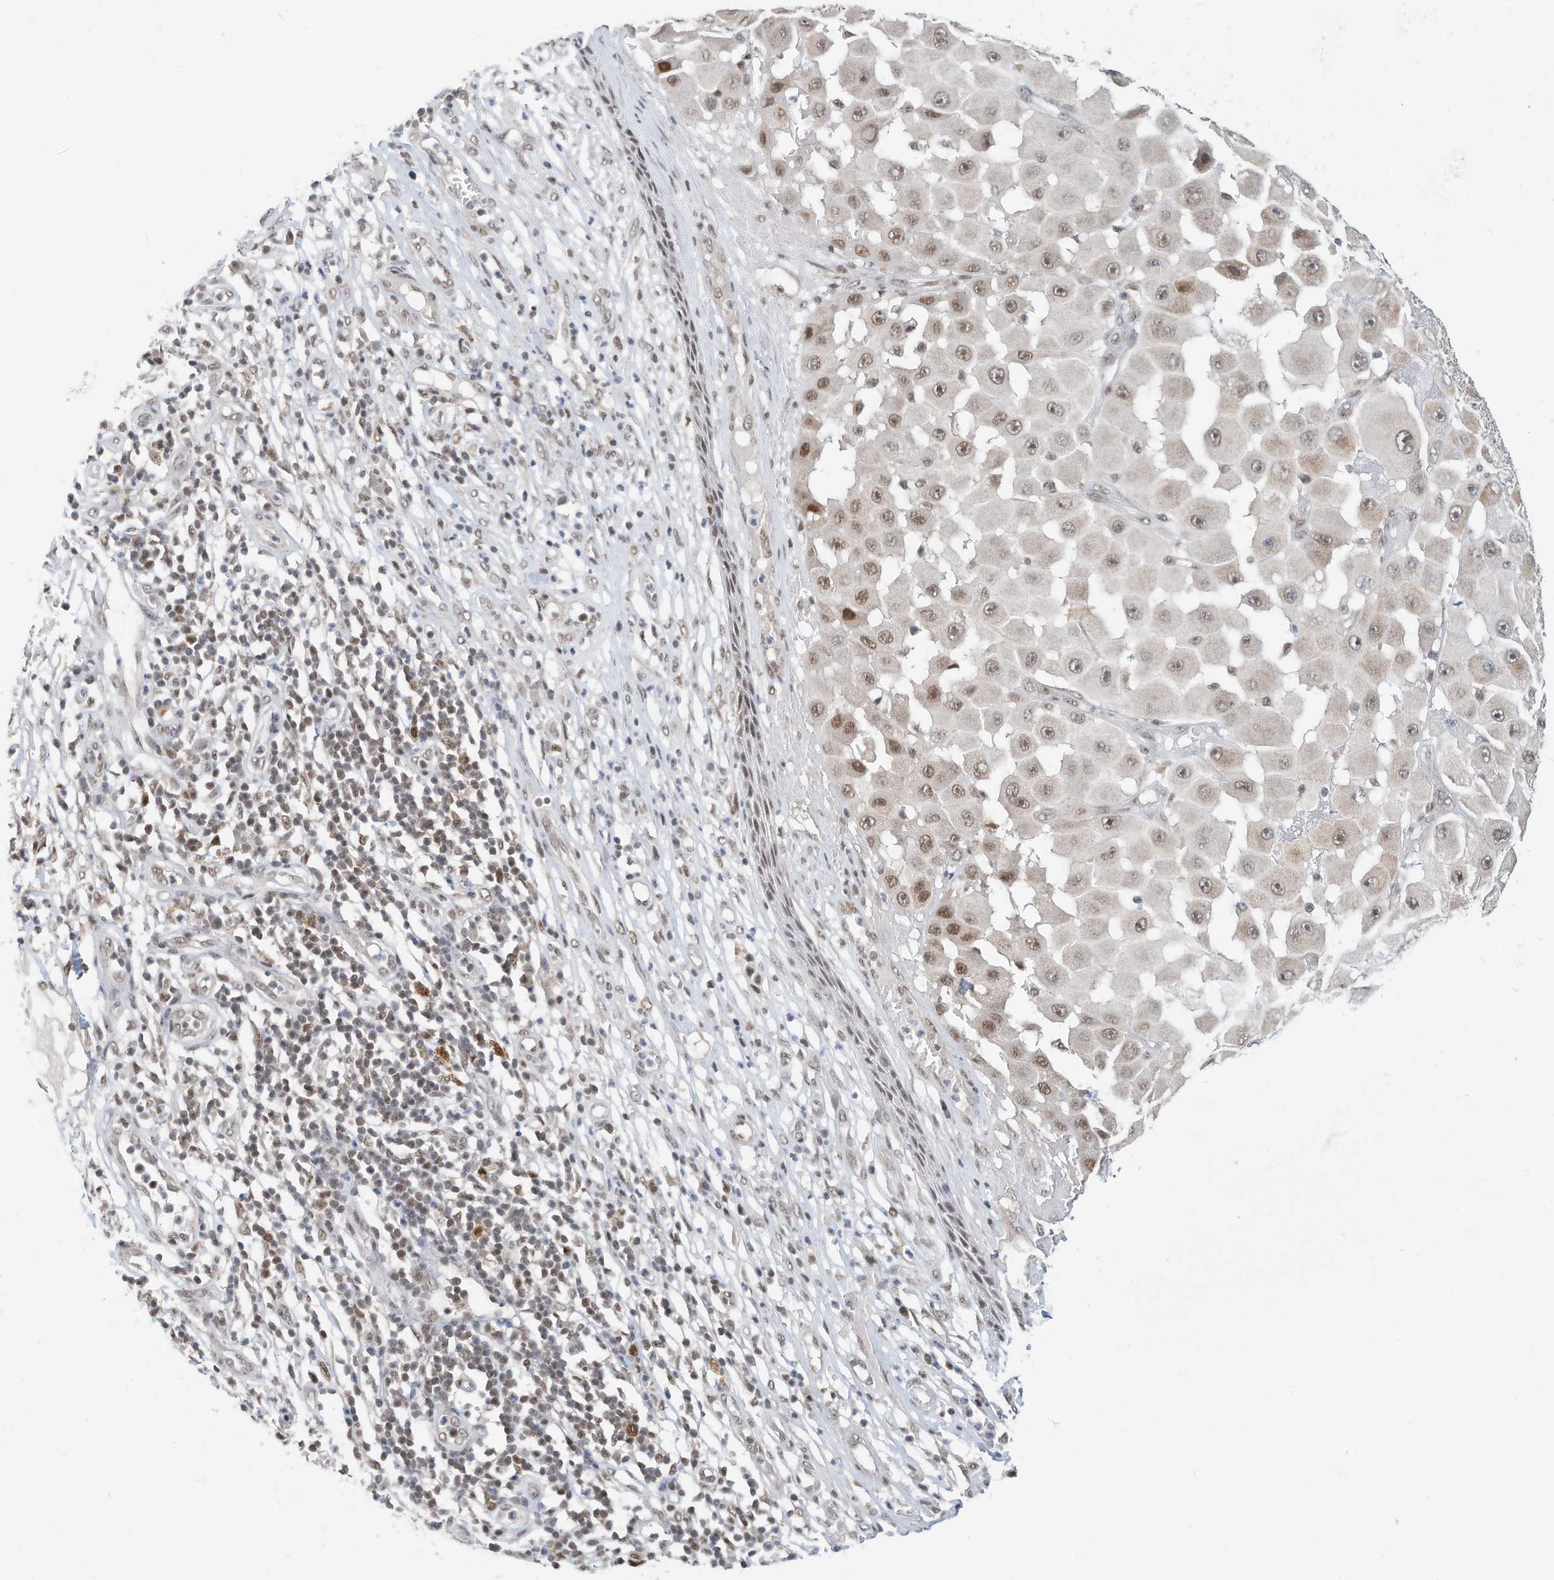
{"staining": {"intensity": "moderate", "quantity": "25%-75%", "location": "nuclear"}, "tissue": "melanoma", "cell_type": "Tumor cells", "image_type": "cancer", "snomed": [{"axis": "morphology", "description": "Malignant melanoma, NOS"}, {"axis": "topography", "description": "Skin"}], "caption": "Human melanoma stained with a protein marker demonstrates moderate staining in tumor cells.", "gene": "OGT", "patient": {"sex": "female", "age": 81}}